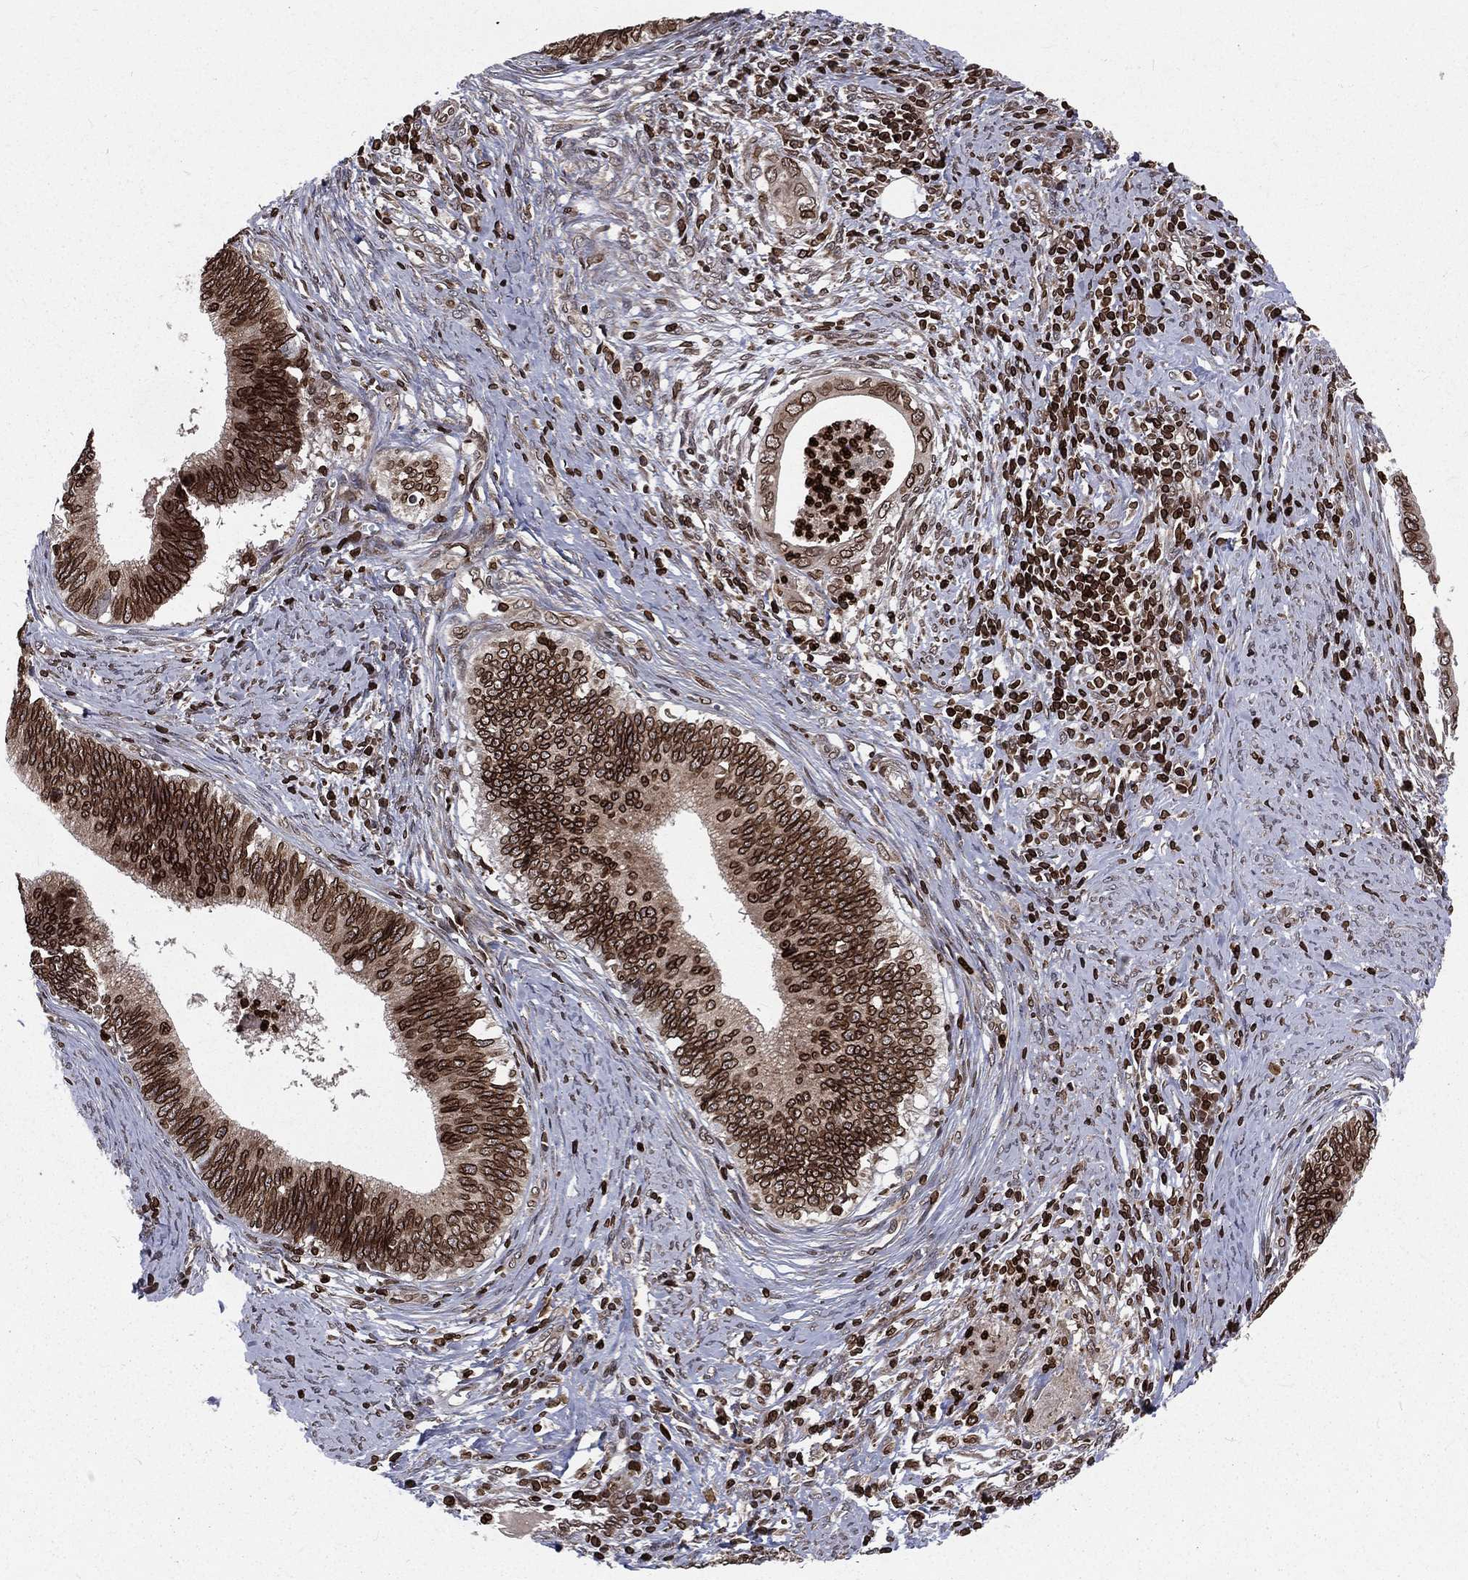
{"staining": {"intensity": "strong", "quantity": ">75%", "location": "cytoplasmic/membranous,nuclear"}, "tissue": "cervical cancer", "cell_type": "Tumor cells", "image_type": "cancer", "snomed": [{"axis": "morphology", "description": "Adenocarcinoma, NOS"}, {"axis": "topography", "description": "Cervix"}], "caption": "A high-resolution micrograph shows immunohistochemistry staining of cervical cancer, which demonstrates strong cytoplasmic/membranous and nuclear positivity in approximately >75% of tumor cells. The protein is stained brown, and the nuclei are stained in blue (DAB (3,3'-diaminobenzidine) IHC with brightfield microscopy, high magnification).", "gene": "LBR", "patient": {"sex": "female", "age": 42}}